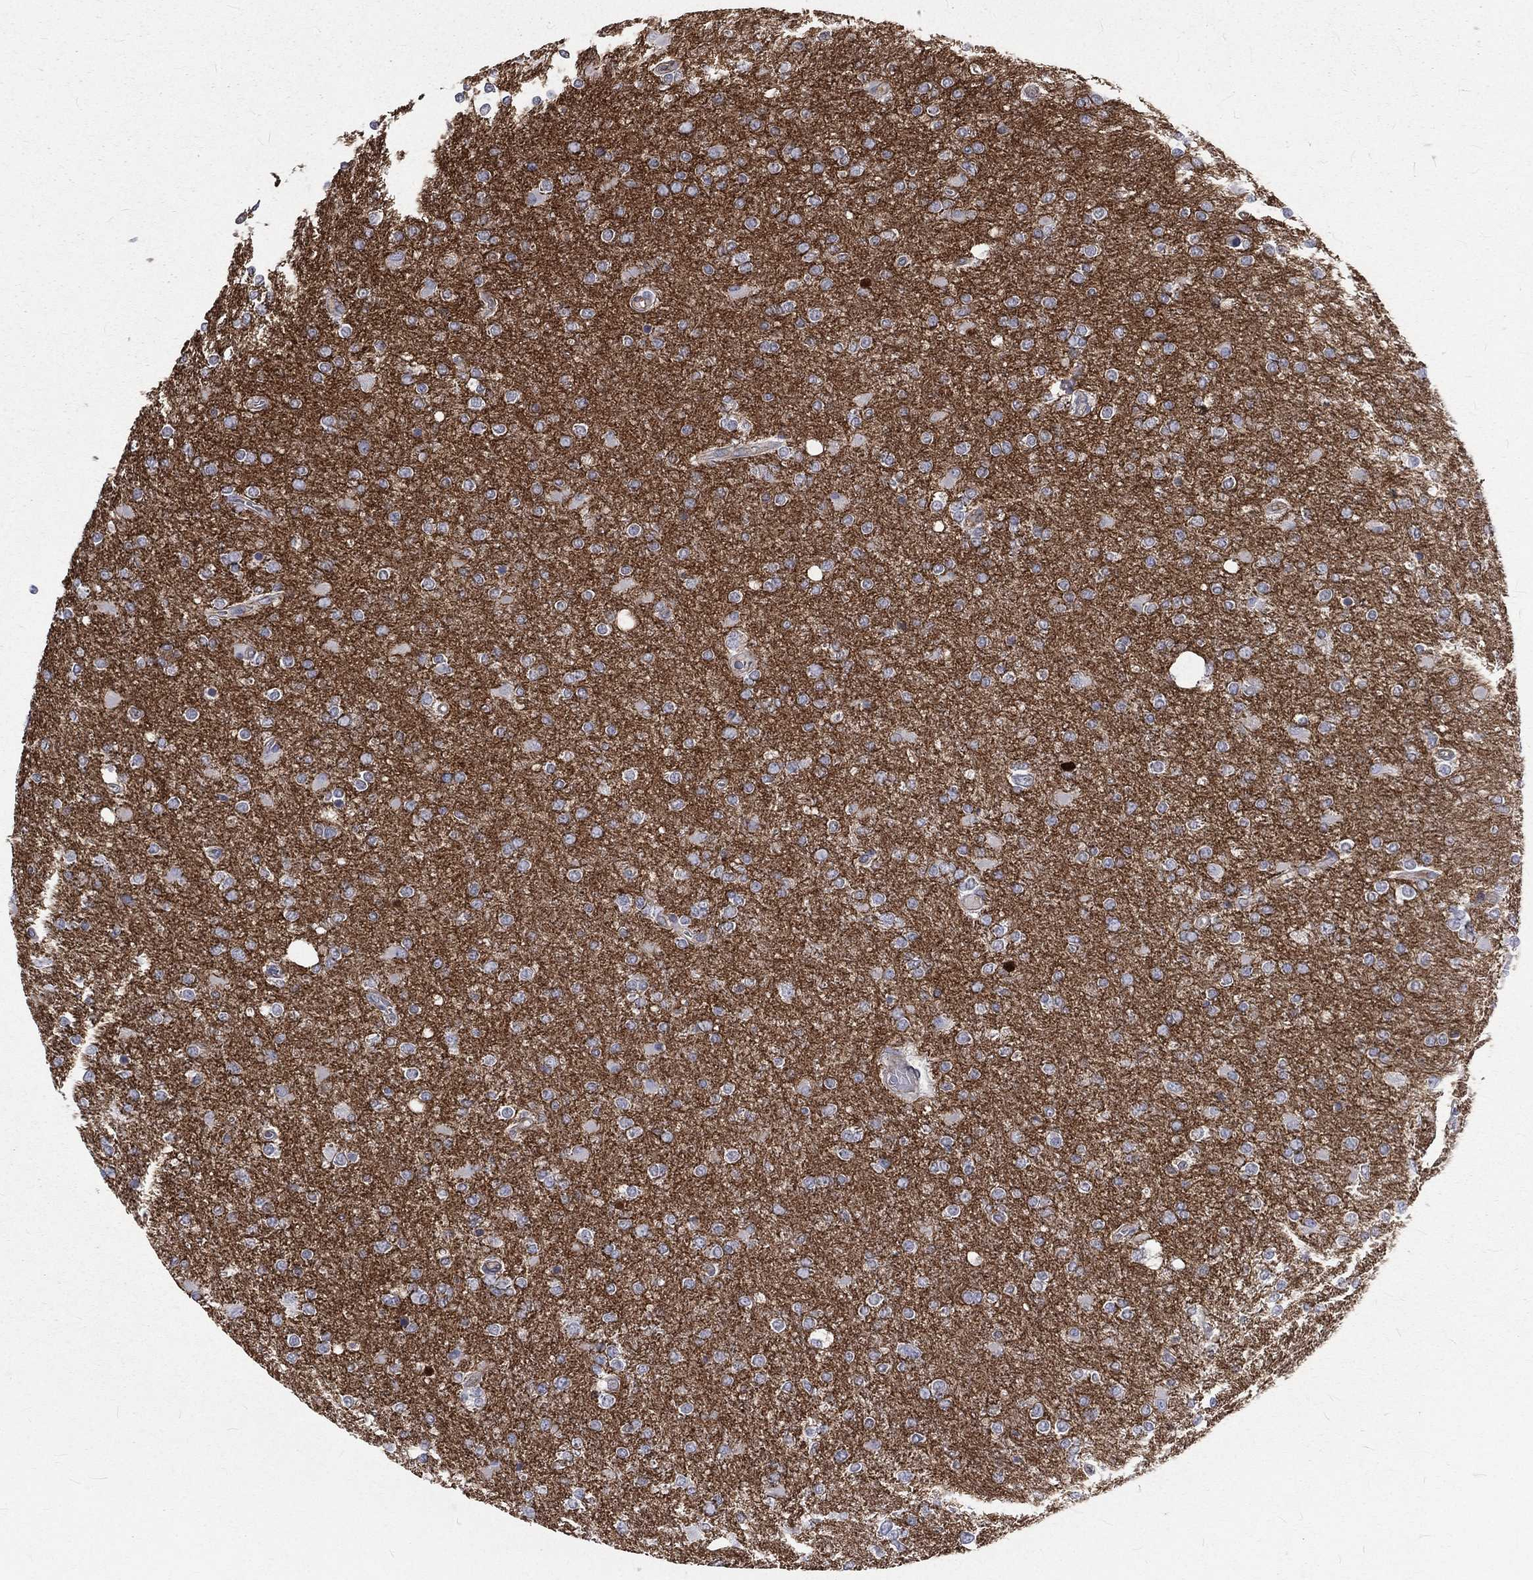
{"staining": {"intensity": "negative", "quantity": "none", "location": "none"}, "tissue": "glioma", "cell_type": "Tumor cells", "image_type": "cancer", "snomed": [{"axis": "morphology", "description": "Glioma, malignant, High grade"}, {"axis": "topography", "description": "Cerebral cortex"}], "caption": "High-grade glioma (malignant) stained for a protein using IHC demonstrates no staining tumor cells.", "gene": "BASP1", "patient": {"sex": "male", "age": 70}}